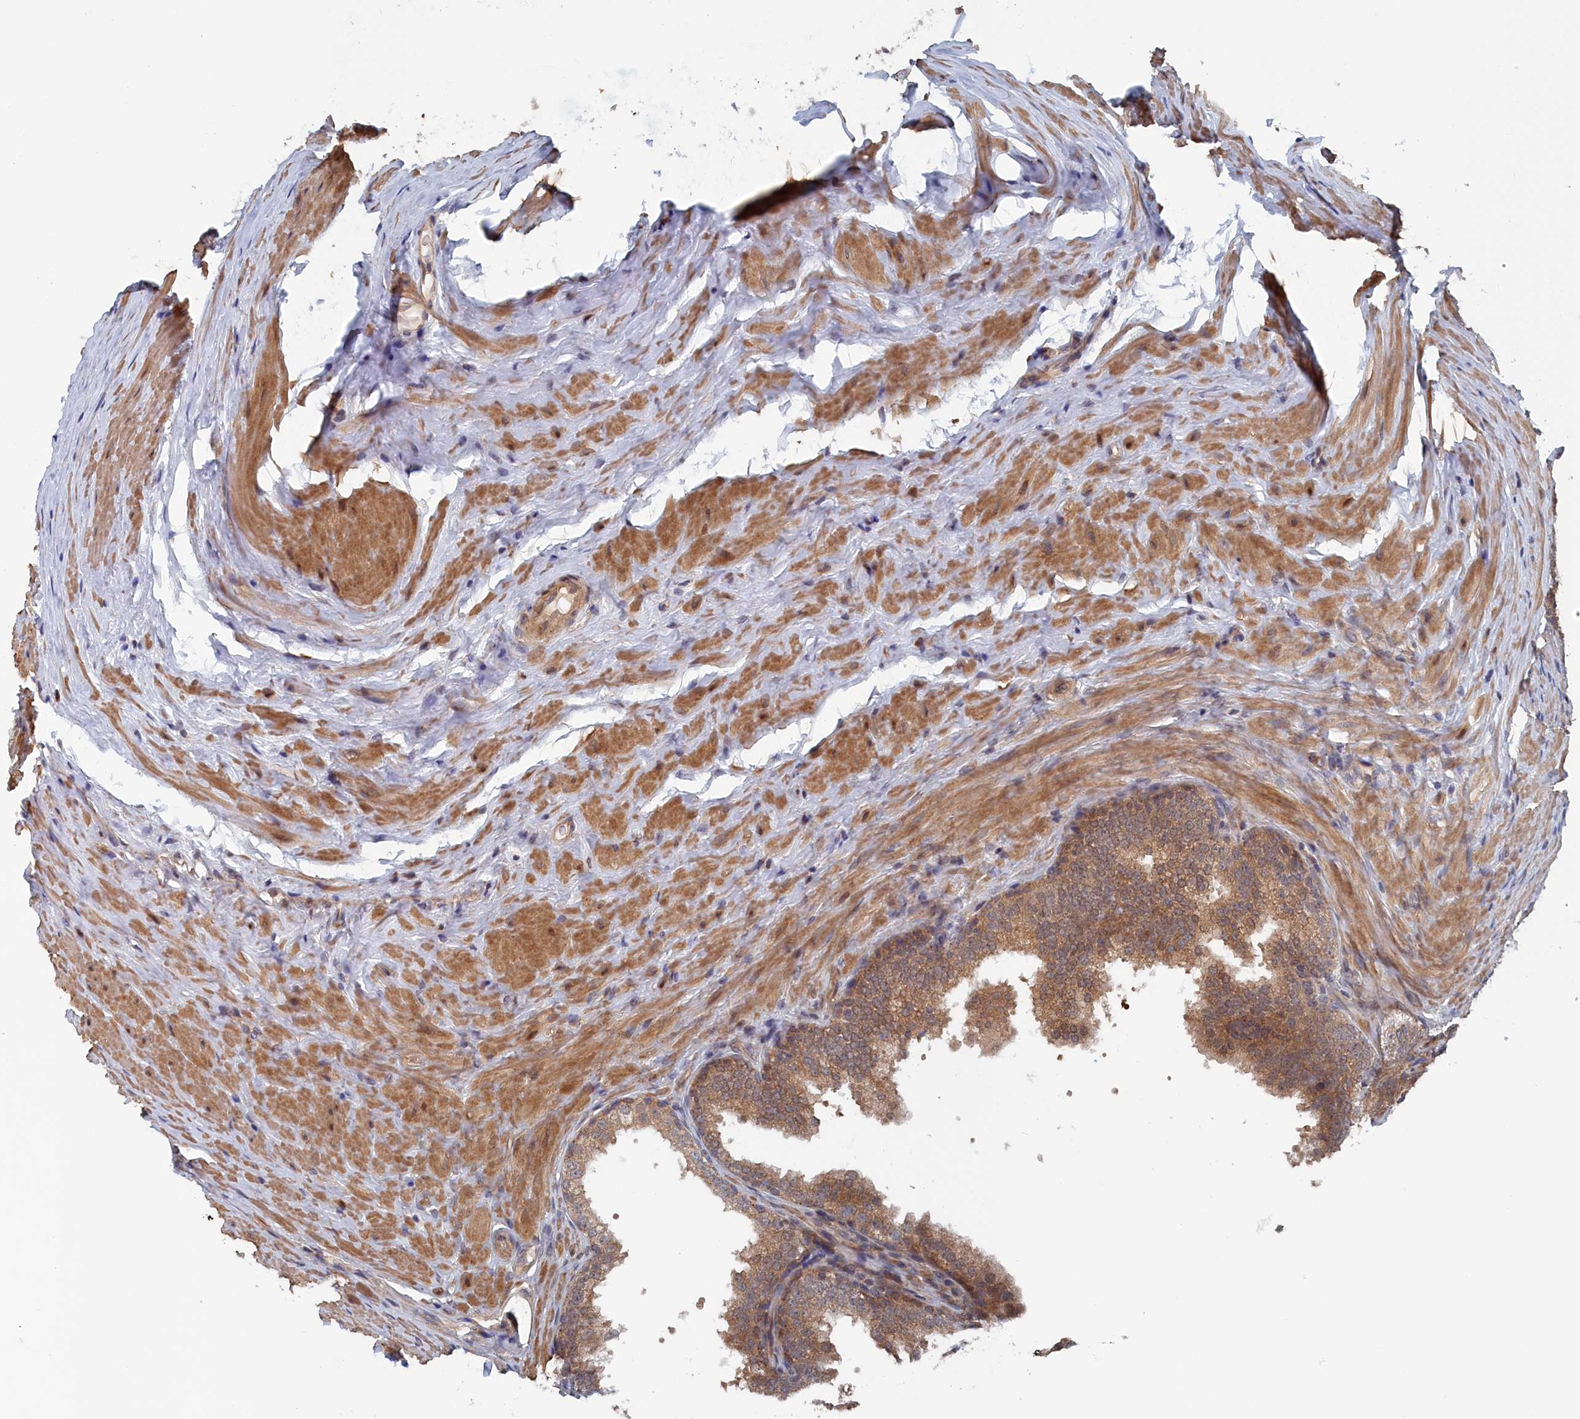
{"staining": {"intensity": "moderate", "quantity": "25%-75%", "location": "cytoplasmic/membranous"}, "tissue": "prostate", "cell_type": "Glandular cells", "image_type": "normal", "snomed": [{"axis": "morphology", "description": "Normal tissue, NOS"}, {"axis": "topography", "description": "Prostate"}], "caption": "Prostate stained for a protein (brown) shows moderate cytoplasmic/membranous positive expression in about 25%-75% of glandular cells.", "gene": "ELOVL6", "patient": {"sex": "male", "age": 60}}